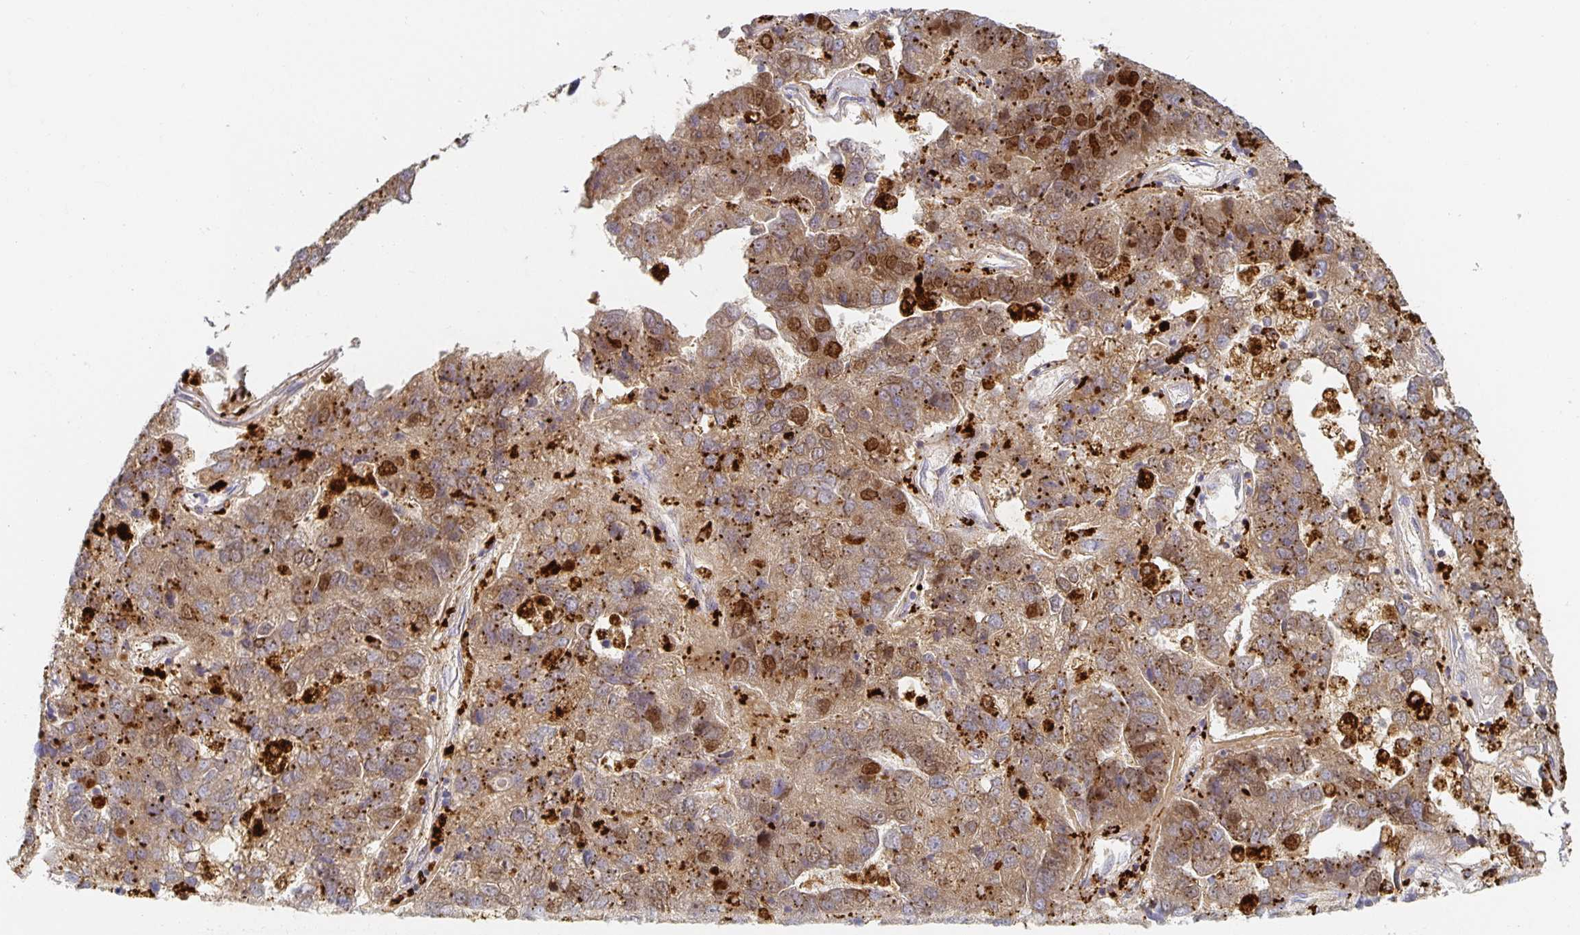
{"staining": {"intensity": "moderate", "quantity": ">75%", "location": "cytoplasmic/membranous,nuclear"}, "tissue": "pancreatic cancer", "cell_type": "Tumor cells", "image_type": "cancer", "snomed": [{"axis": "morphology", "description": "Adenocarcinoma, NOS"}, {"axis": "topography", "description": "Pancreas"}], "caption": "IHC (DAB (3,3'-diaminobenzidine)) staining of pancreatic adenocarcinoma shows moderate cytoplasmic/membranous and nuclear protein staining in about >75% of tumor cells. (DAB (3,3'-diaminobenzidine) IHC with brightfield microscopy, high magnification).", "gene": "NOMO1", "patient": {"sex": "female", "age": 61}}